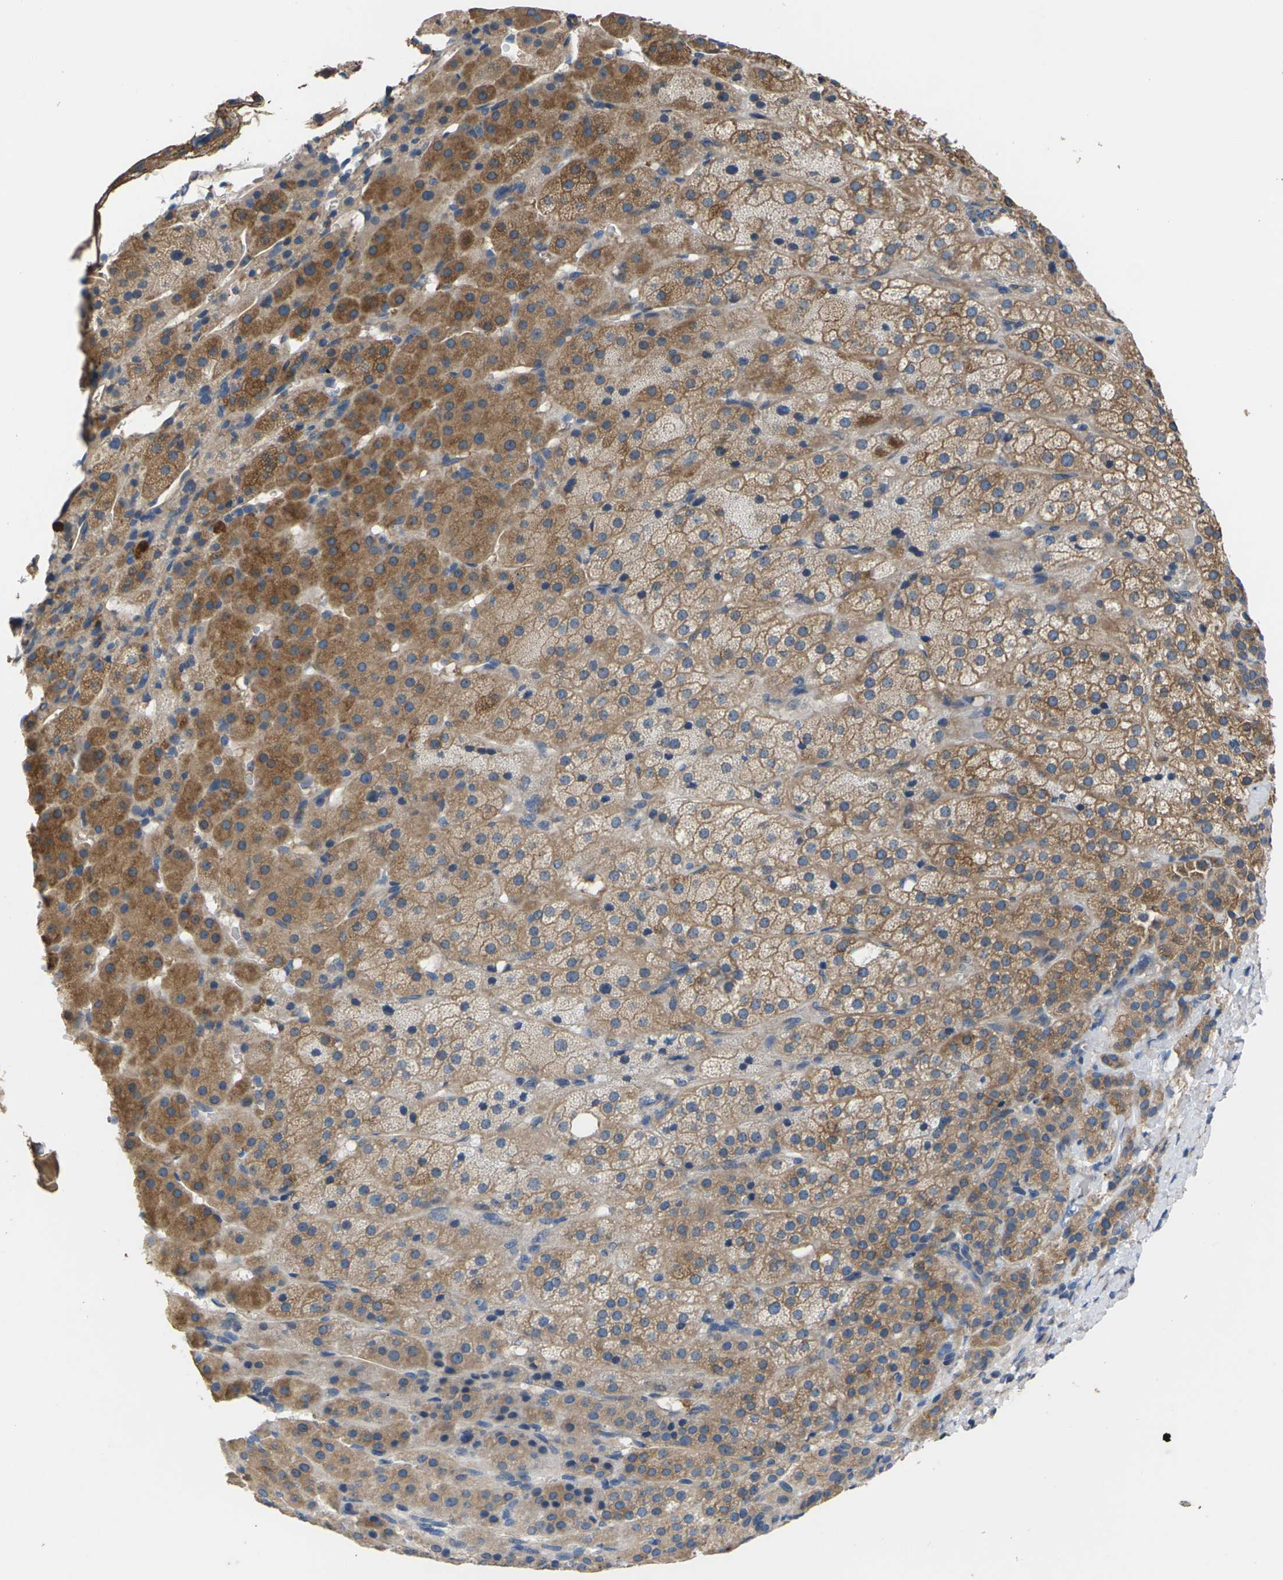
{"staining": {"intensity": "moderate", "quantity": ">75%", "location": "cytoplasmic/membranous"}, "tissue": "adrenal gland", "cell_type": "Glandular cells", "image_type": "normal", "snomed": [{"axis": "morphology", "description": "Normal tissue, NOS"}, {"axis": "topography", "description": "Adrenal gland"}], "caption": "The photomicrograph demonstrates immunohistochemical staining of benign adrenal gland. There is moderate cytoplasmic/membranous staining is seen in approximately >75% of glandular cells. The staining is performed using DAB (3,3'-diaminobenzidine) brown chromogen to label protein expression. The nuclei are counter-stained blue using hematoxylin.", "gene": "KLHDC8B", "patient": {"sex": "female", "age": 57}}